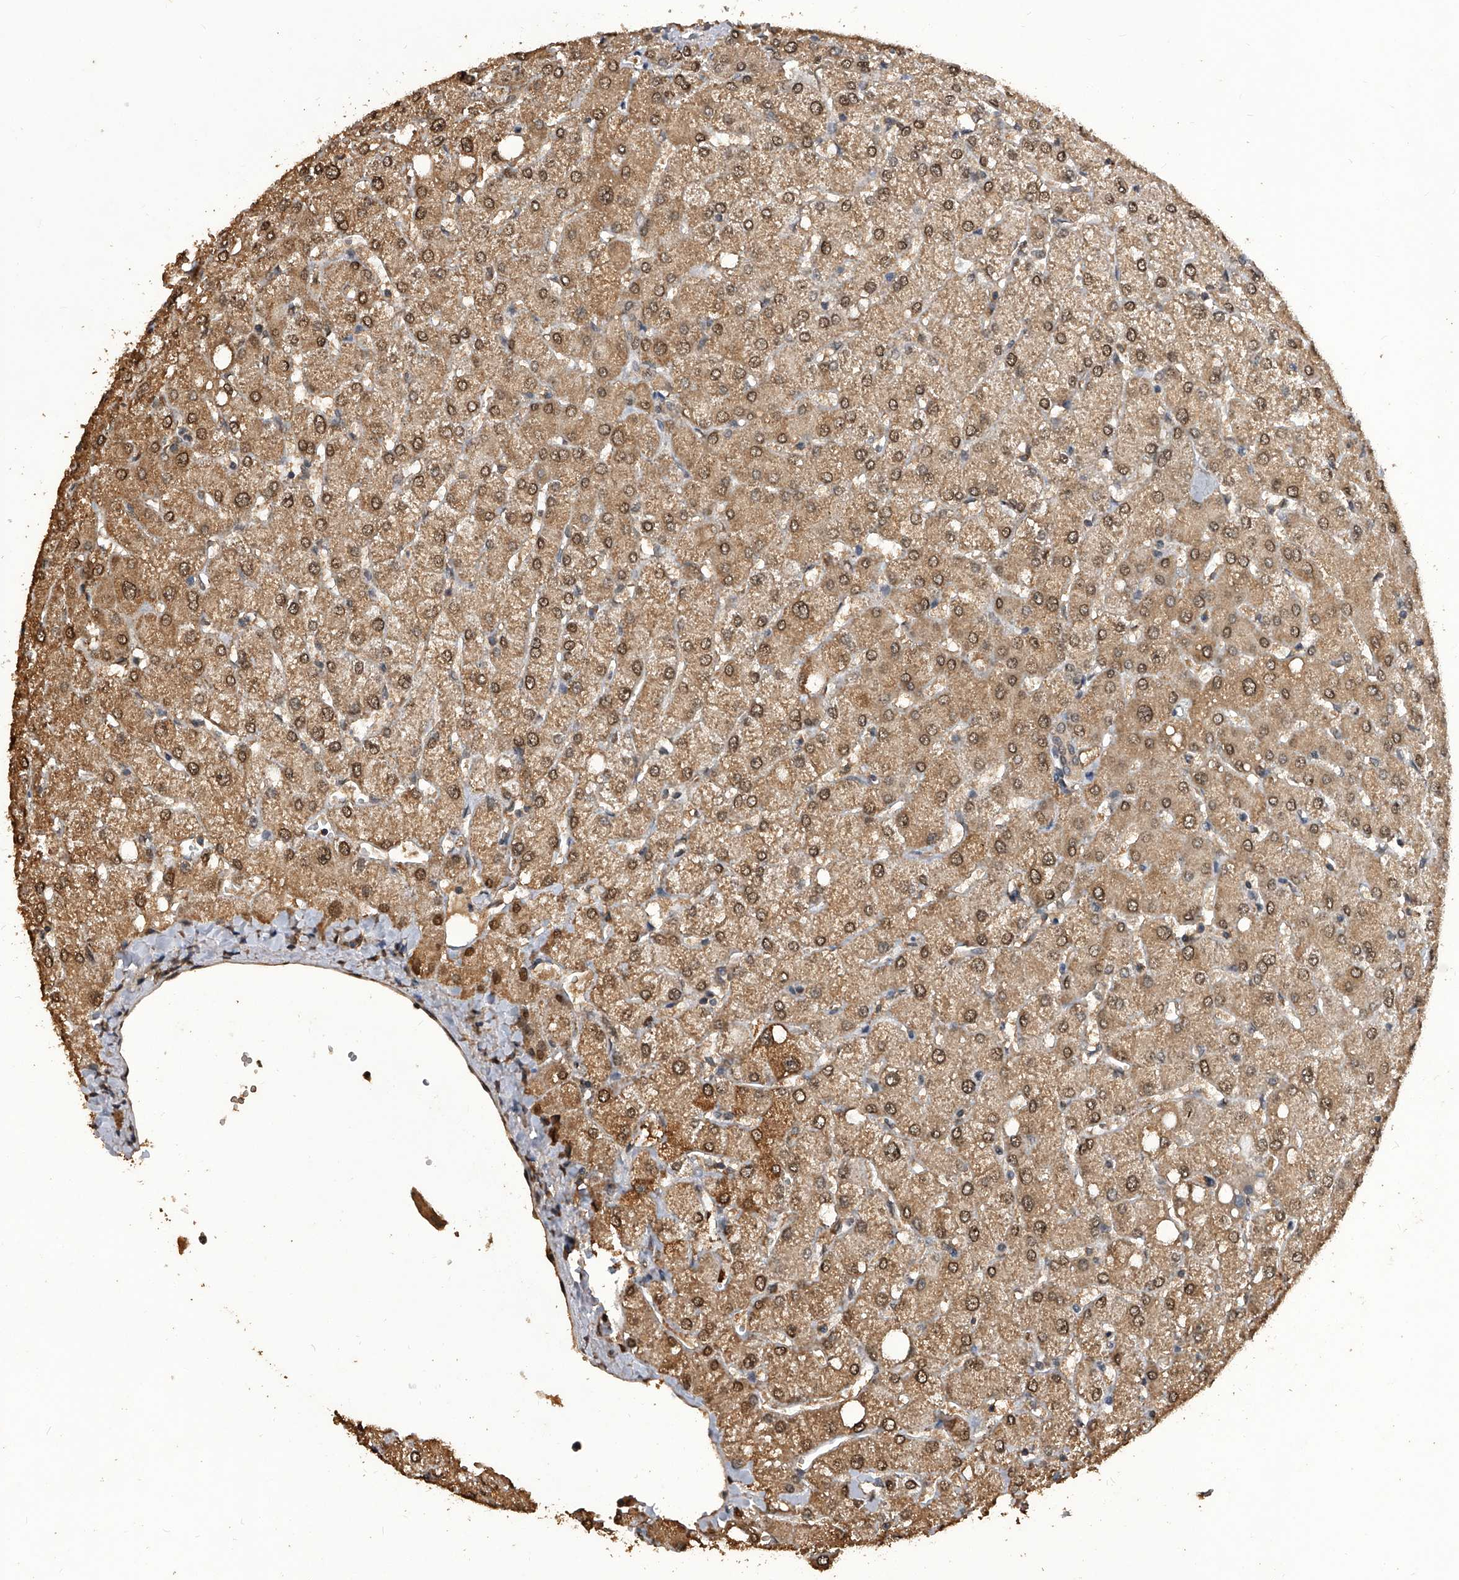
{"staining": {"intensity": "negative", "quantity": "none", "location": "none"}, "tissue": "liver", "cell_type": "Cholangiocytes", "image_type": "normal", "snomed": [{"axis": "morphology", "description": "Normal tissue, NOS"}, {"axis": "topography", "description": "Liver"}], "caption": "Liver stained for a protein using IHC reveals no staining cholangiocytes.", "gene": "FBXL4", "patient": {"sex": "female", "age": 54}}